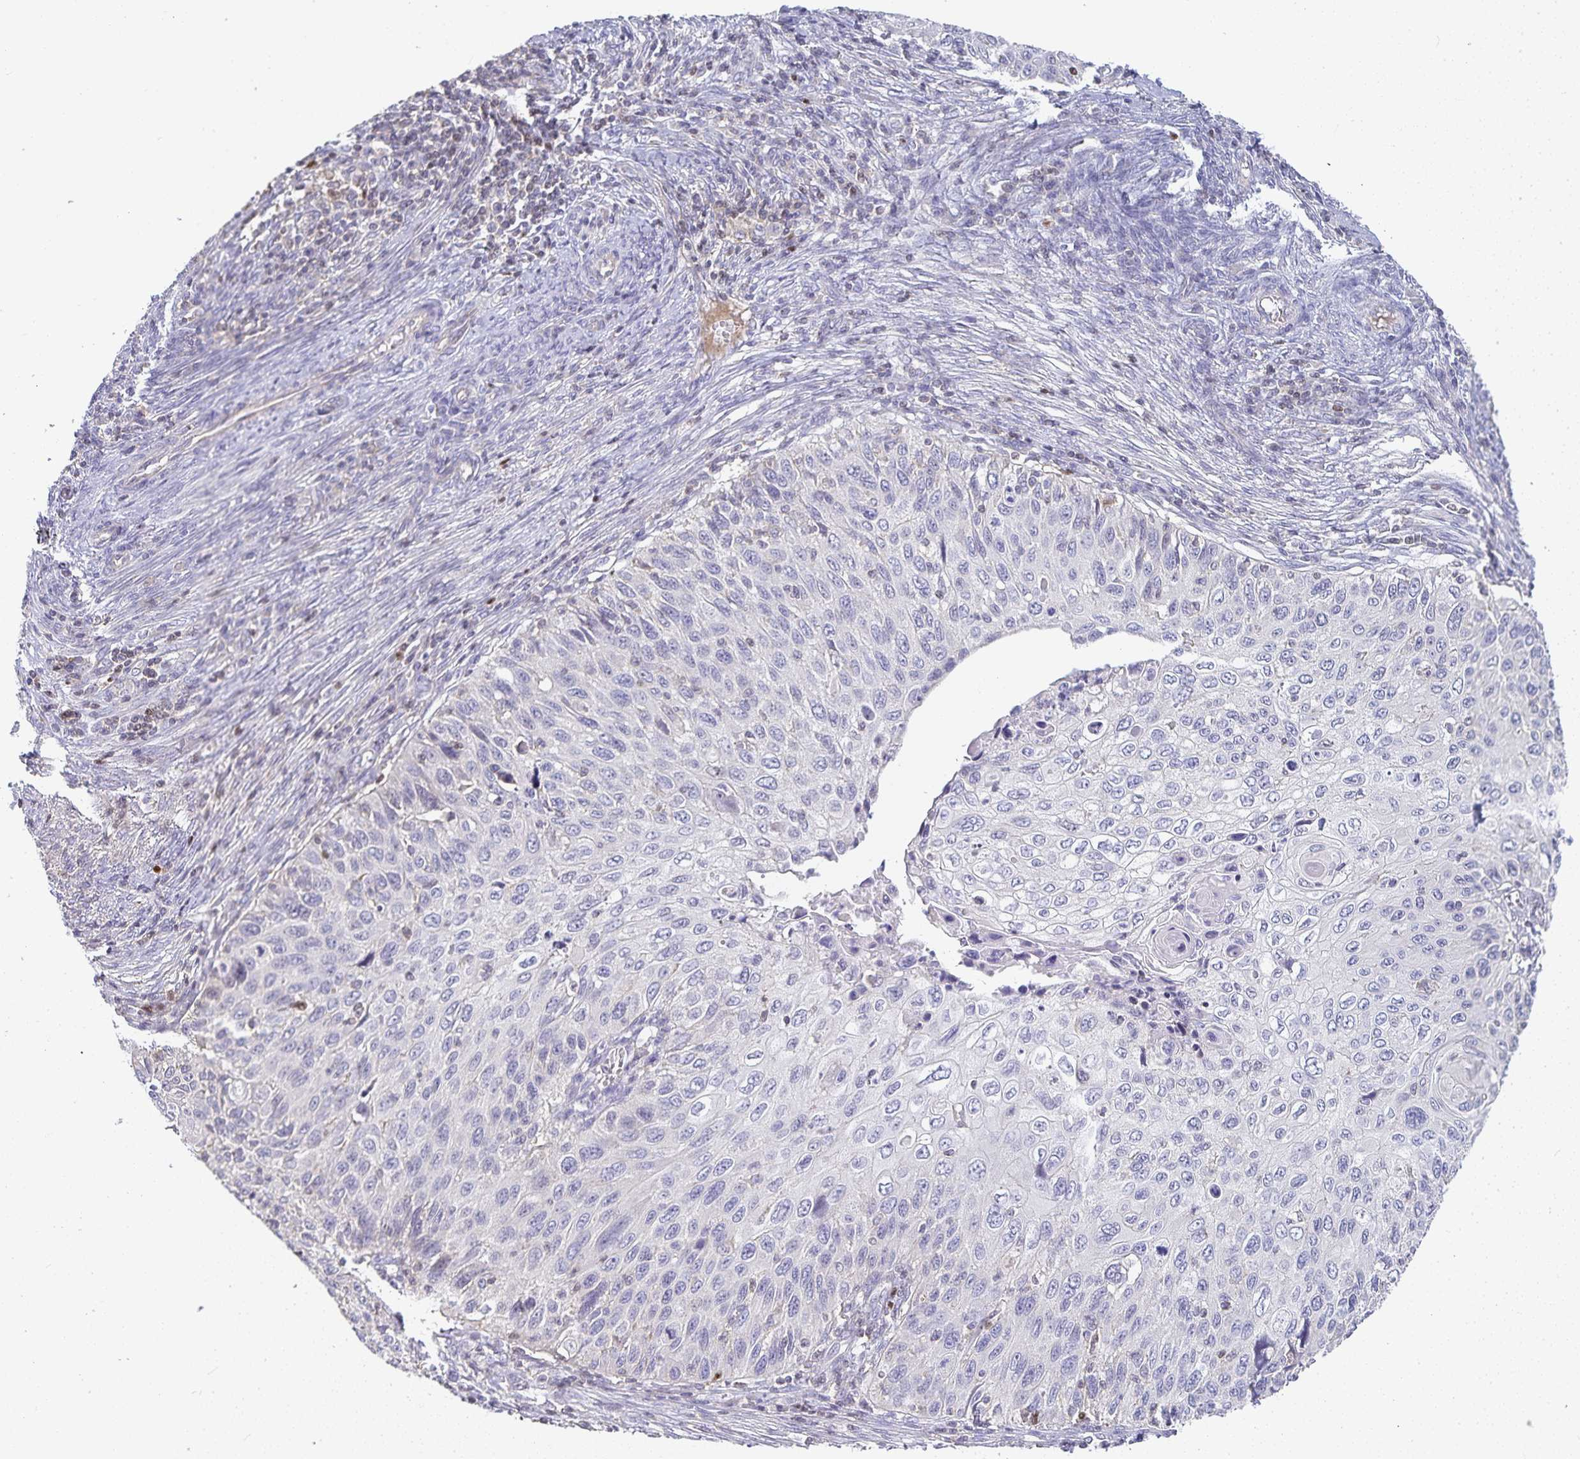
{"staining": {"intensity": "negative", "quantity": "none", "location": "none"}, "tissue": "cervical cancer", "cell_type": "Tumor cells", "image_type": "cancer", "snomed": [{"axis": "morphology", "description": "Squamous cell carcinoma, NOS"}, {"axis": "topography", "description": "Cervix"}], "caption": "Immunohistochemistry image of human cervical cancer stained for a protein (brown), which exhibits no expression in tumor cells.", "gene": "GATA3", "patient": {"sex": "female", "age": 70}}